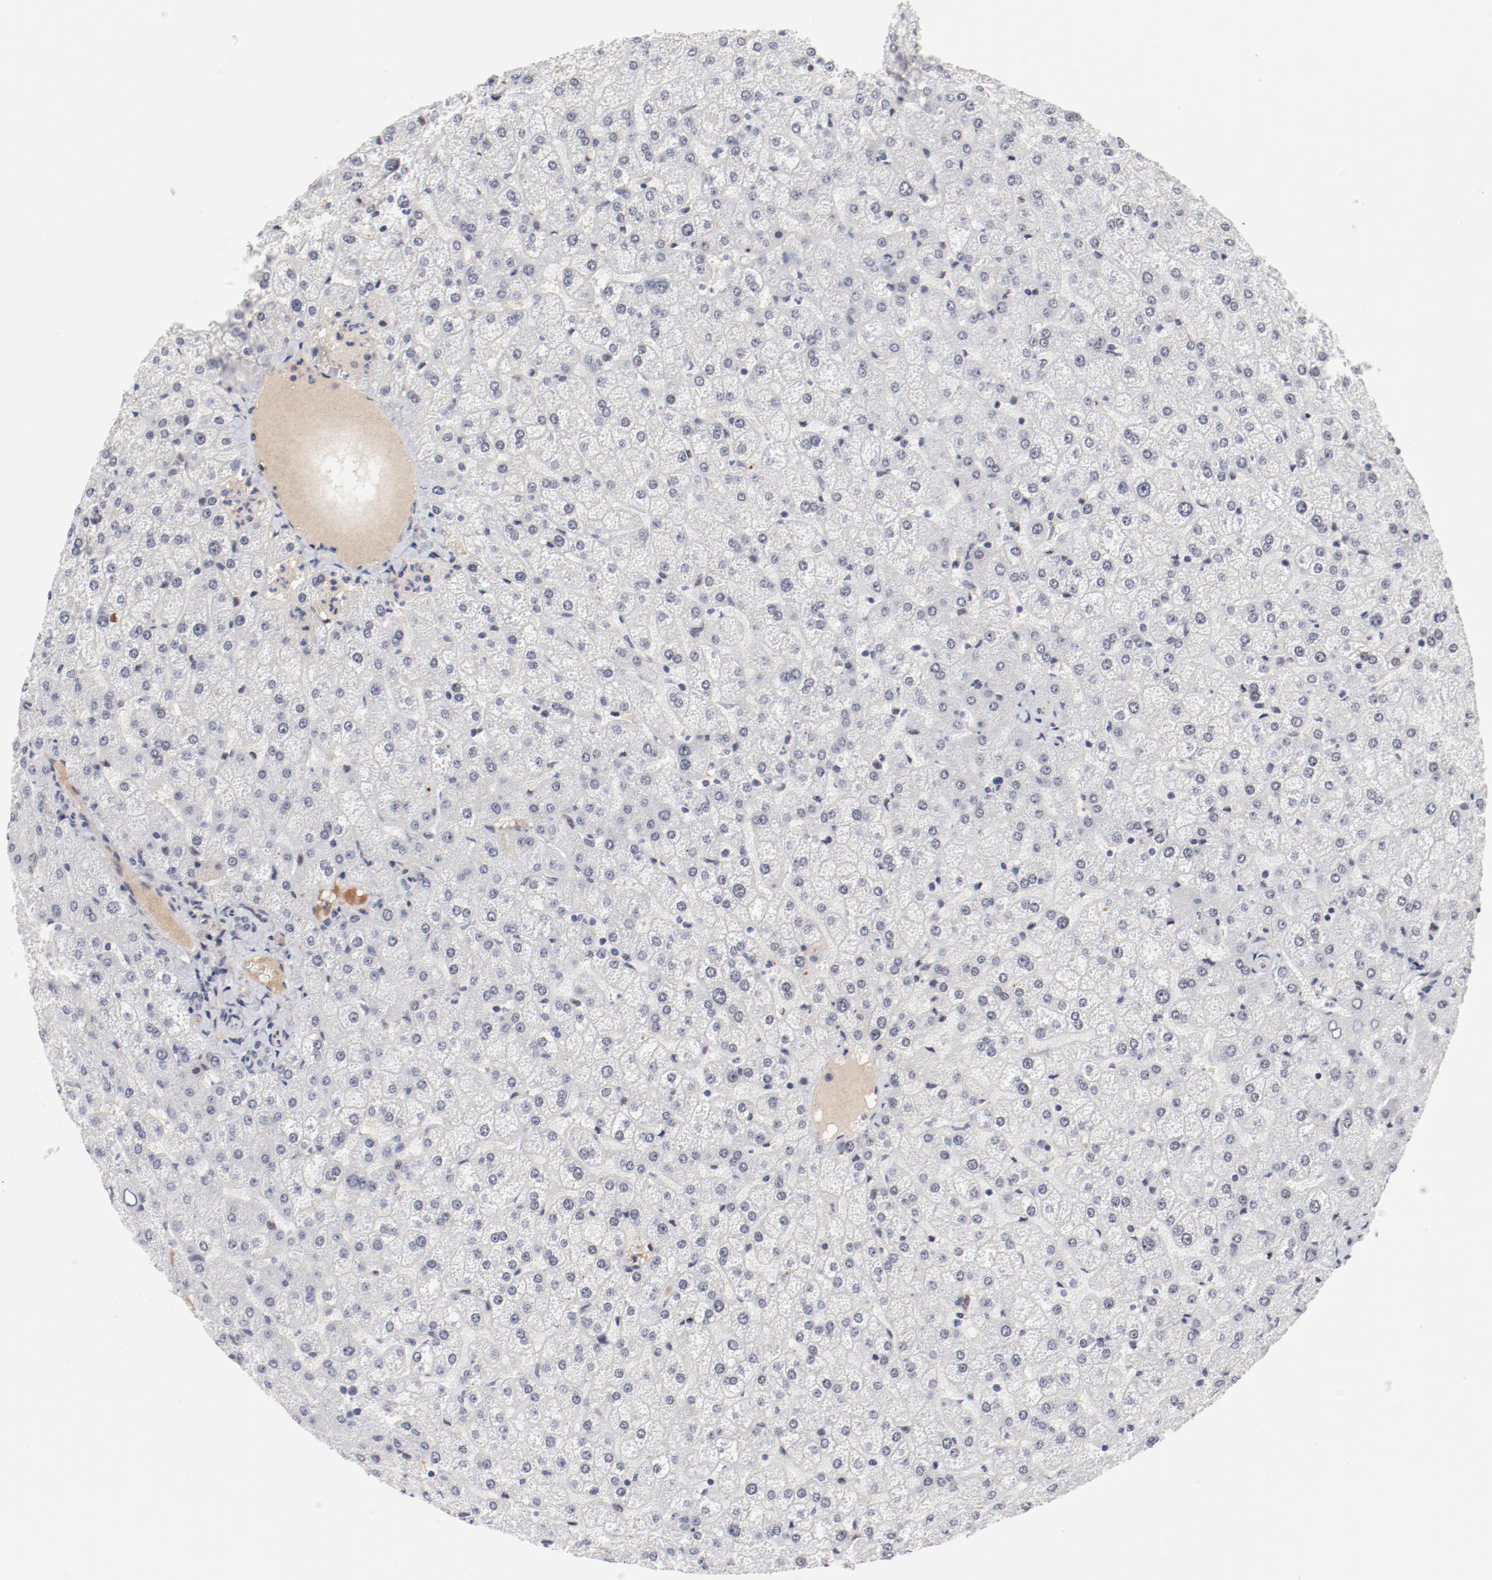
{"staining": {"intensity": "negative", "quantity": "none", "location": "none"}, "tissue": "liver", "cell_type": "Cholangiocytes", "image_type": "normal", "snomed": [{"axis": "morphology", "description": "Normal tissue, NOS"}, {"axis": "topography", "description": "Liver"}], "caption": "Immunohistochemistry photomicrograph of unremarkable human liver stained for a protein (brown), which demonstrates no staining in cholangiocytes.", "gene": "FSCB", "patient": {"sex": "female", "age": 32}}